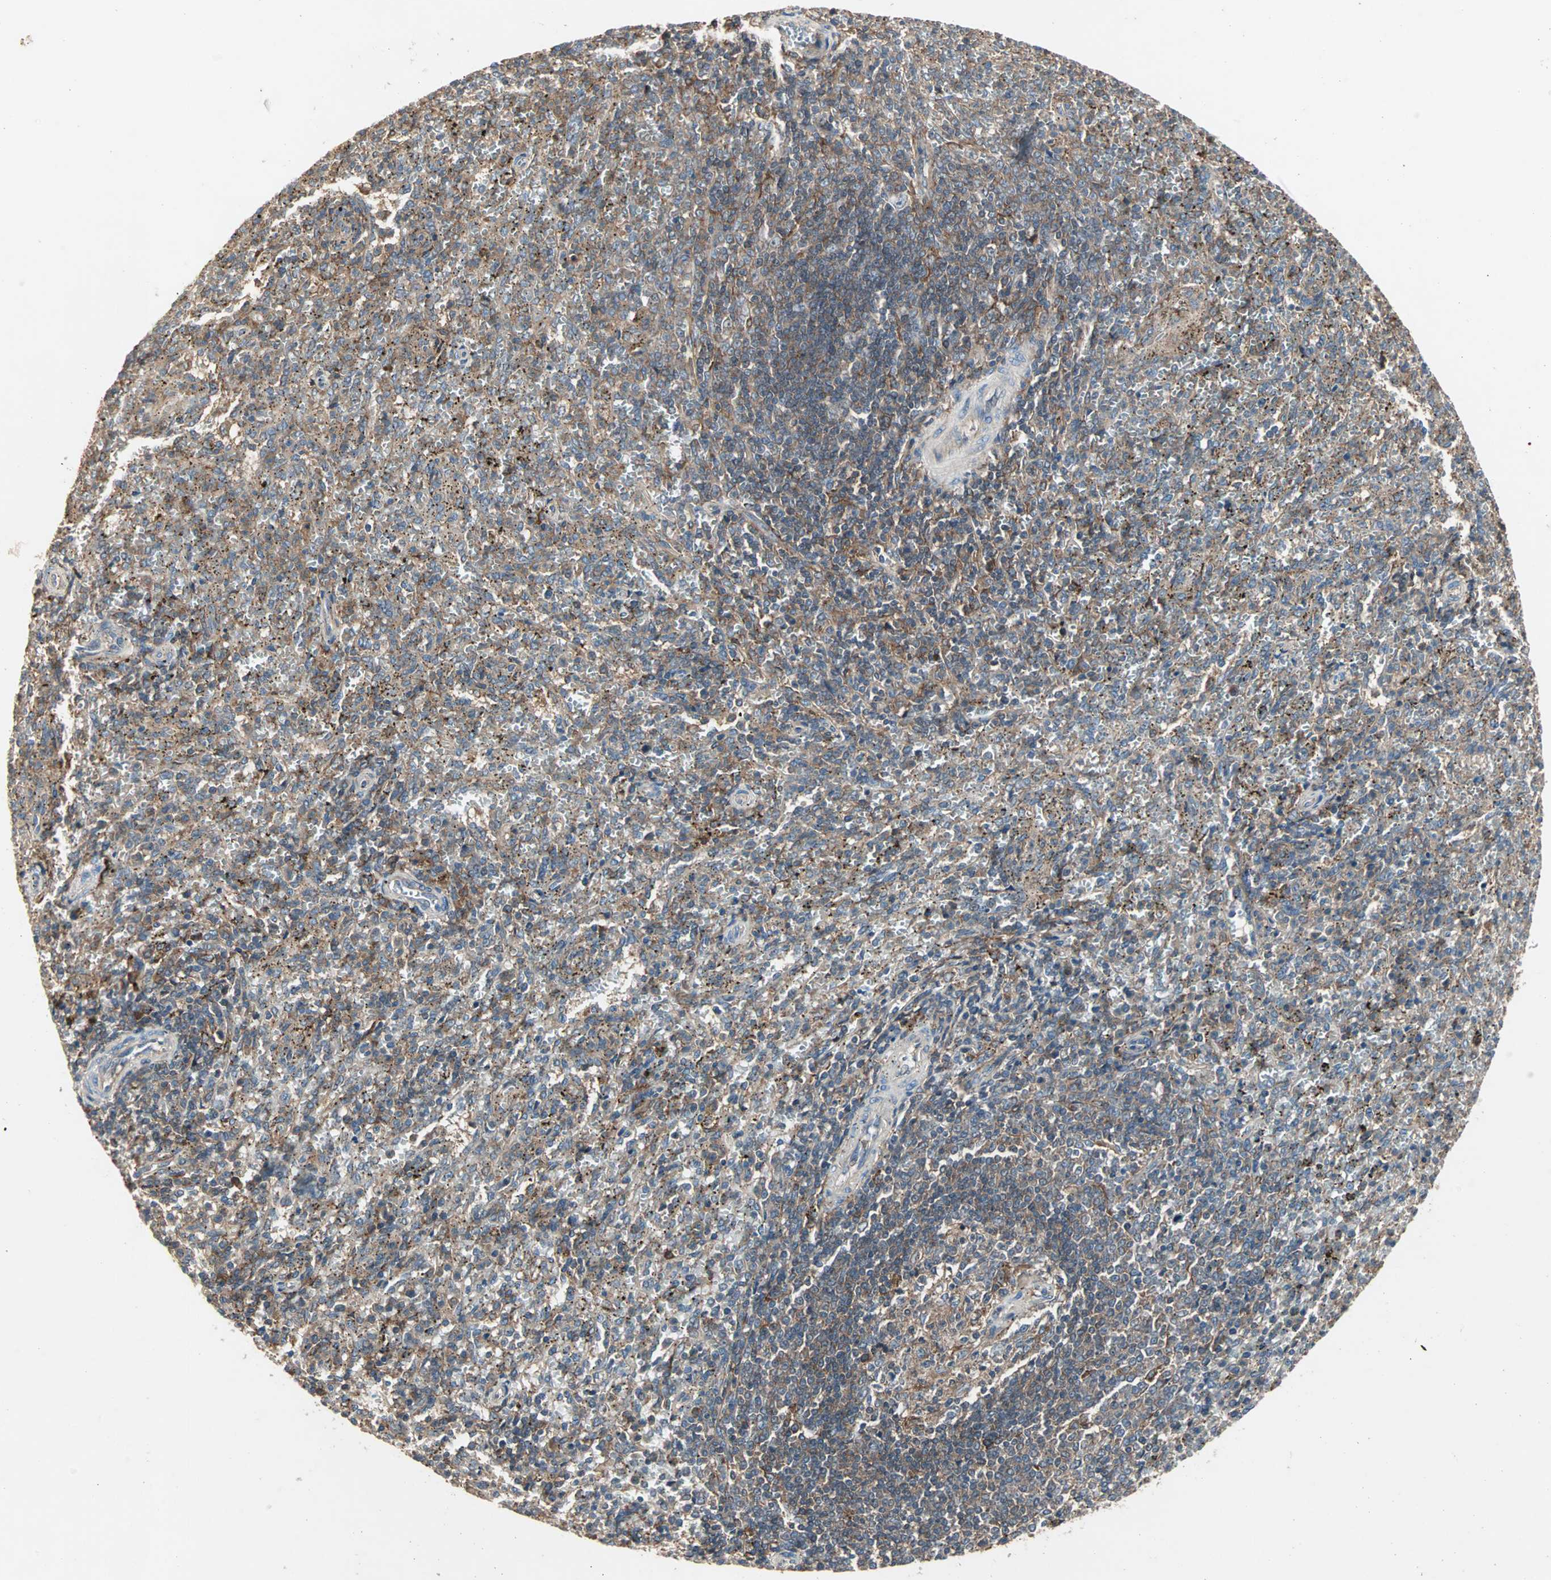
{"staining": {"intensity": "moderate", "quantity": ">75%", "location": "cytoplasmic/membranous"}, "tissue": "spleen", "cell_type": "Cells in red pulp", "image_type": "normal", "snomed": [{"axis": "morphology", "description": "Normal tissue, NOS"}, {"axis": "topography", "description": "Spleen"}], "caption": "Immunohistochemistry (IHC) image of unremarkable spleen: human spleen stained using immunohistochemistry reveals medium levels of moderate protein expression localized specifically in the cytoplasmic/membranous of cells in red pulp, appearing as a cytoplasmic/membranous brown color.", "gene": "GNAI2", "patient": {"sex": "female", "age": 10}}